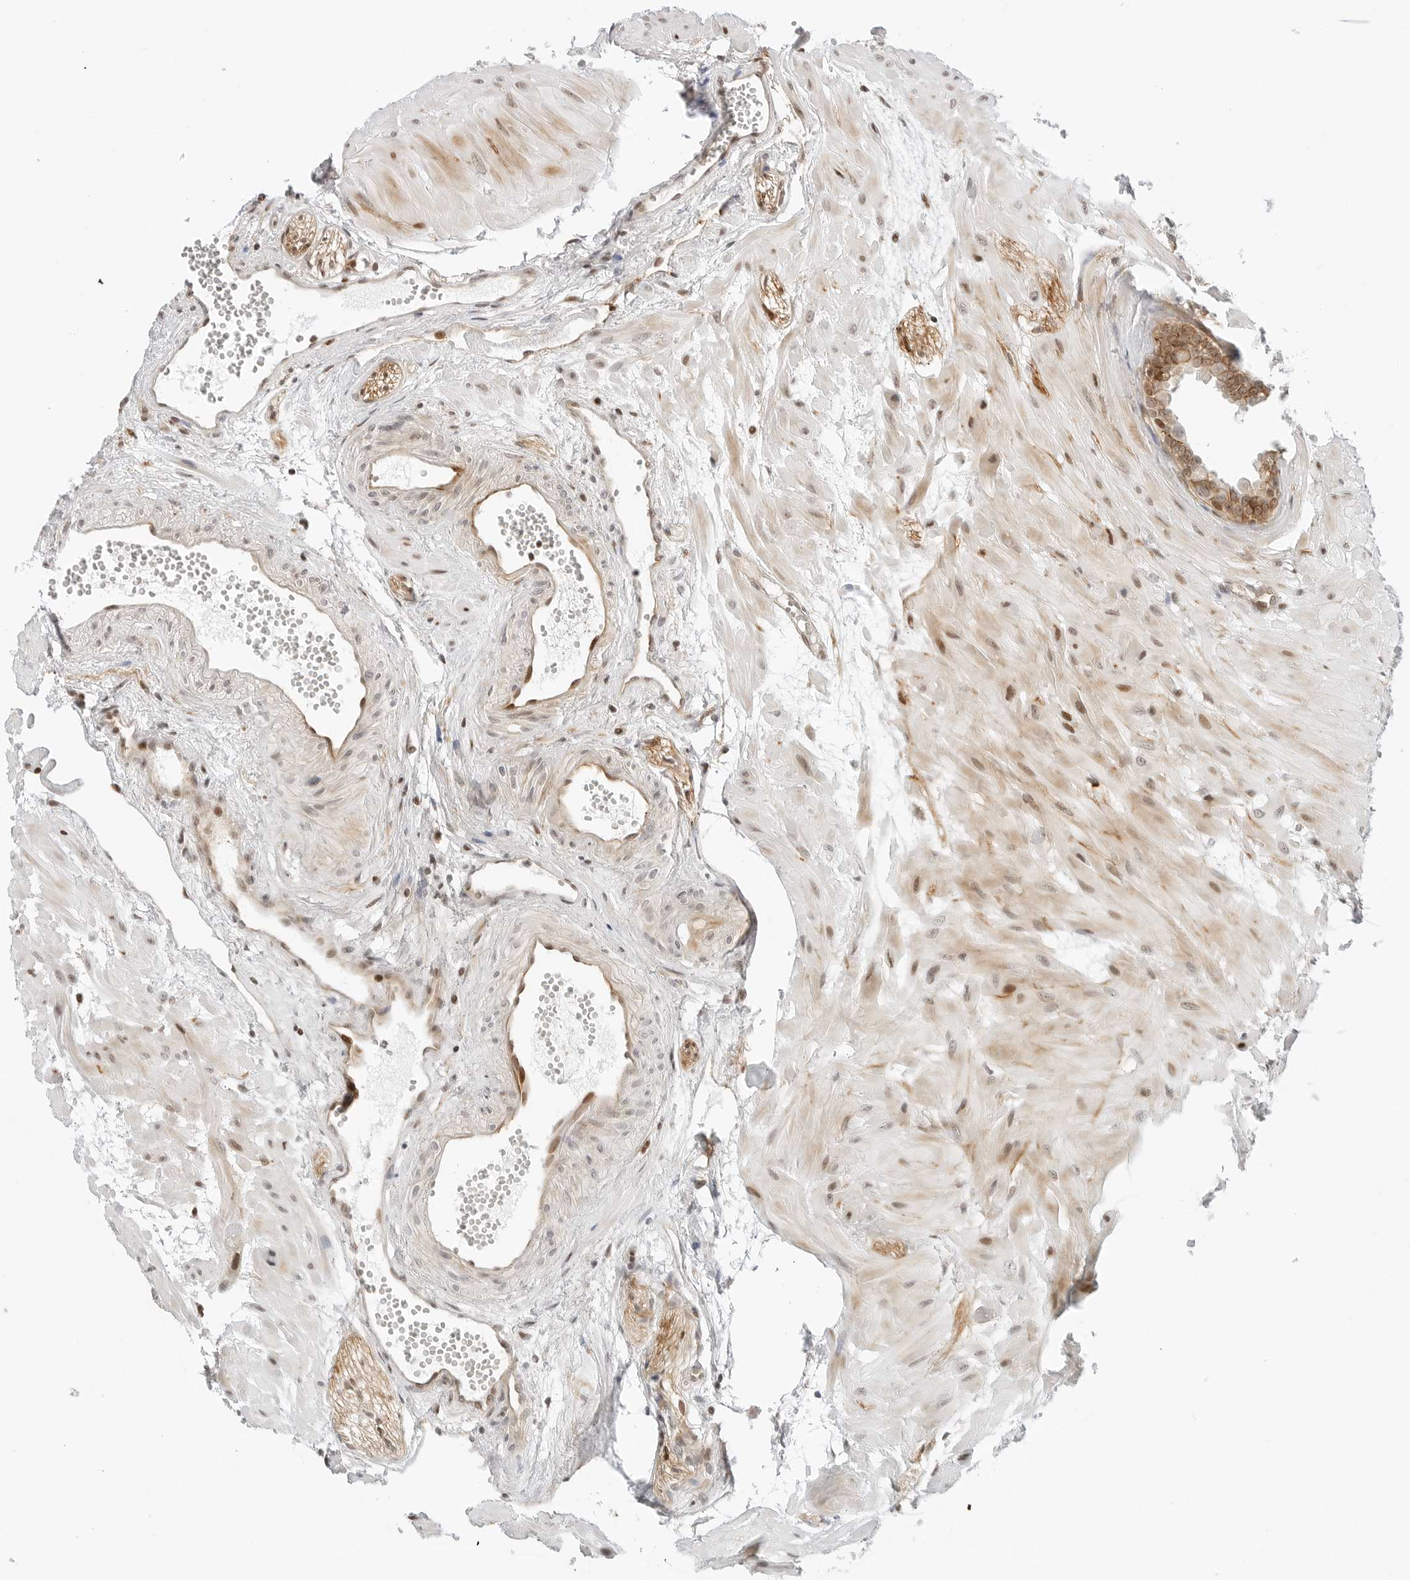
{"staining": {"intensity": "weak", "quantity": "25%-75%", "location": "cytoplasmic/membranous,nuclear"}, "tissue": "seminal vesicle", "cell_type": "Glandular cells", "image_type": "normal", "snomed": [{"axis": "morphology", "description": "Normal tissue, NOS"}, {"axis": "topography", "description": "Prostate"}, {"axis": "topography", "description": "Seminal veicle"}], "caption": "Protein expression analysis of normal human seminal vesicle reveals weak cytoplasmic/membranous,nuclear positivity in approximately 25%-75% of glandular cells. The protein is shown in brown color, while the nuclei are stained blue.", "gene": "ZNF613", "patient": {"sex": "male", "age": 51}}